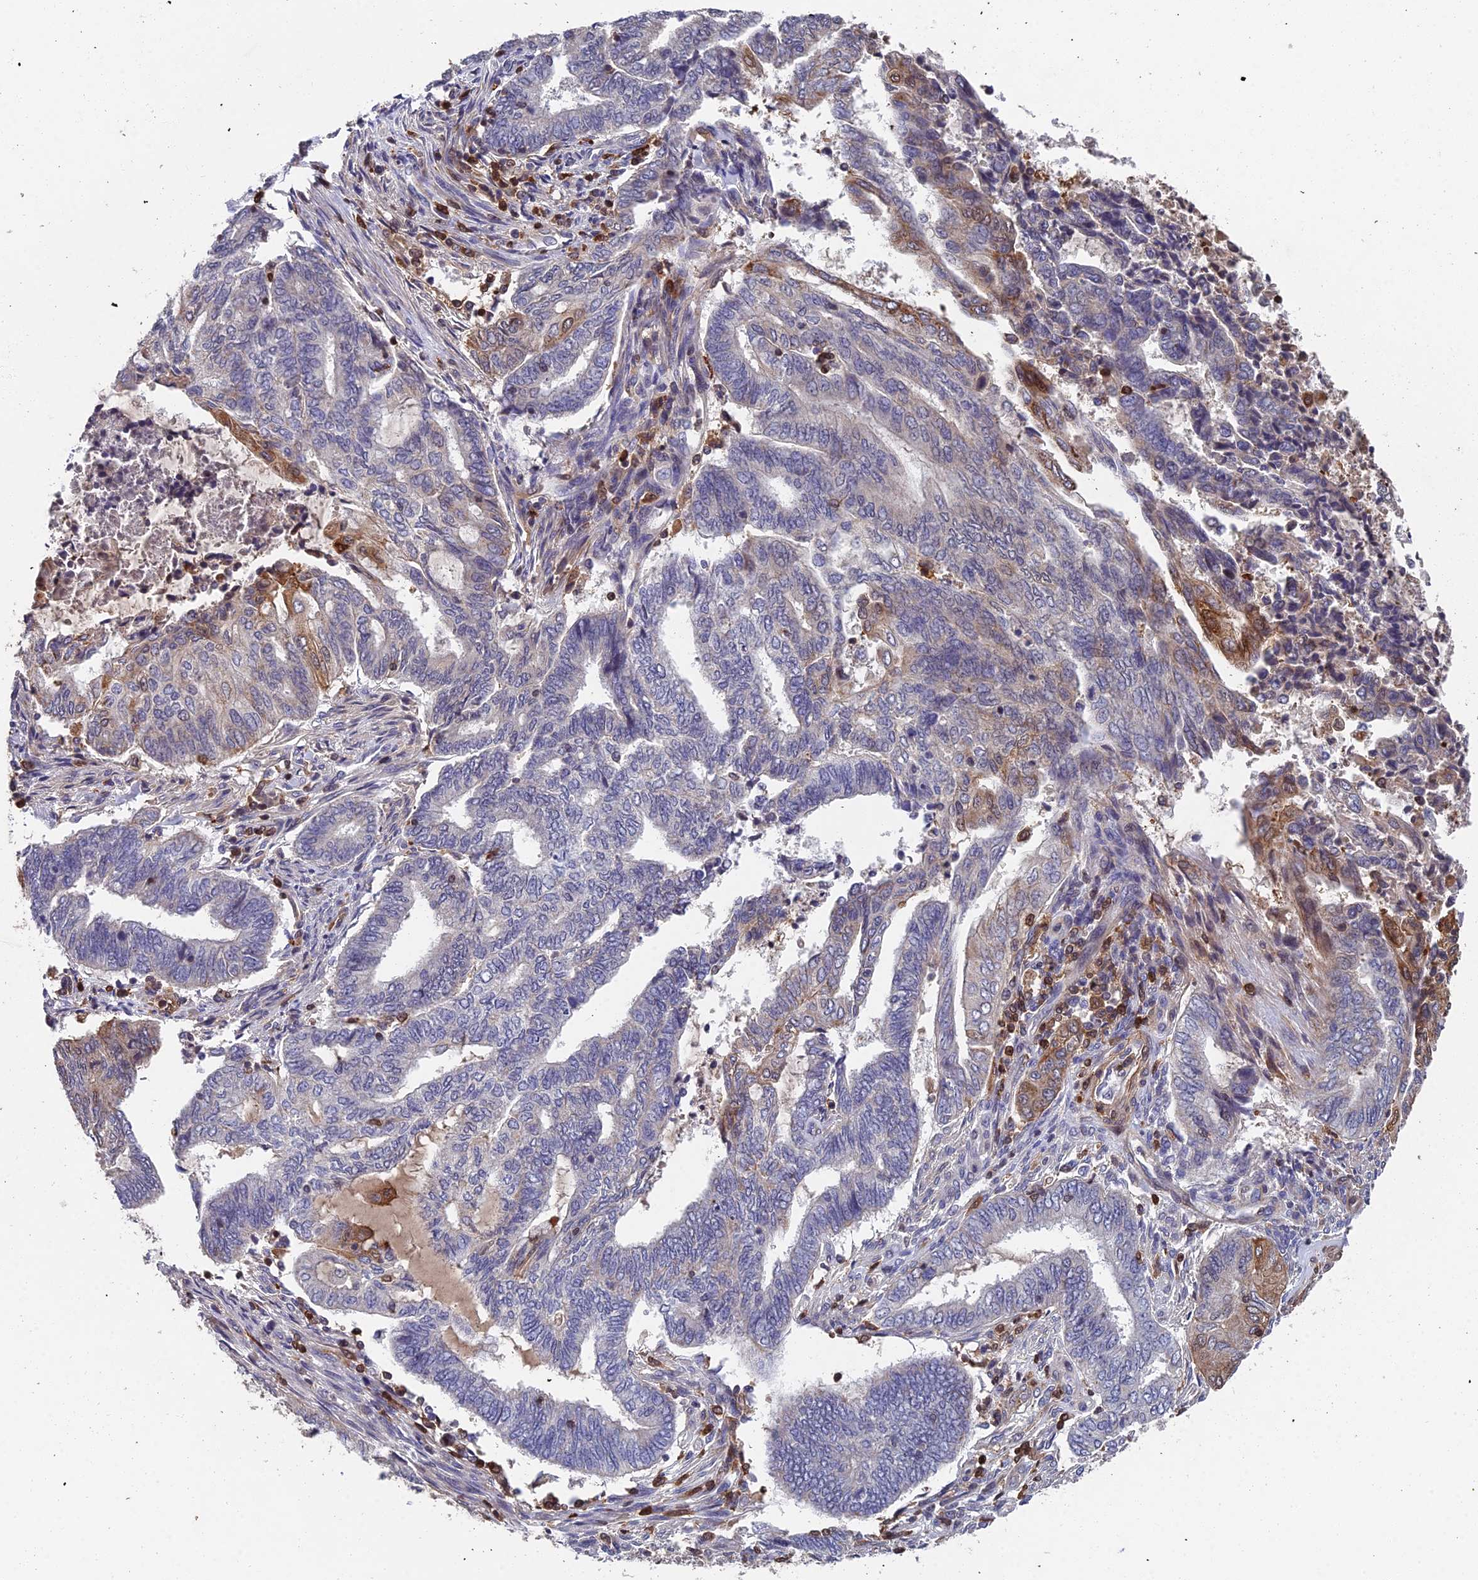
{"staining": {"intensity": "moderate", "quantity": "<25%", "location": "cytoplasmic/membranous"}, "tissue": "endometrial cancer", "cell_type": "Tumor cells", "image_type": "cancer", "snomed": [{"axis": "morphology", "description": "Adenocarcinoma, NOS"}, {"axis": "topography", "description": "Uterus"}, {"axis": "topography", "description": "Endometrium"}], "caption": "The image shows immunohistochemical staining of adenocarcinoma (endometrial). There is moderate cytoplasmic/membranous expression is present in about <25% of tumor cells. (IHC, brightfield microscopy, high magnification).", "gene": "GALK2", "patient": {"sex": "female", "age": 70}}